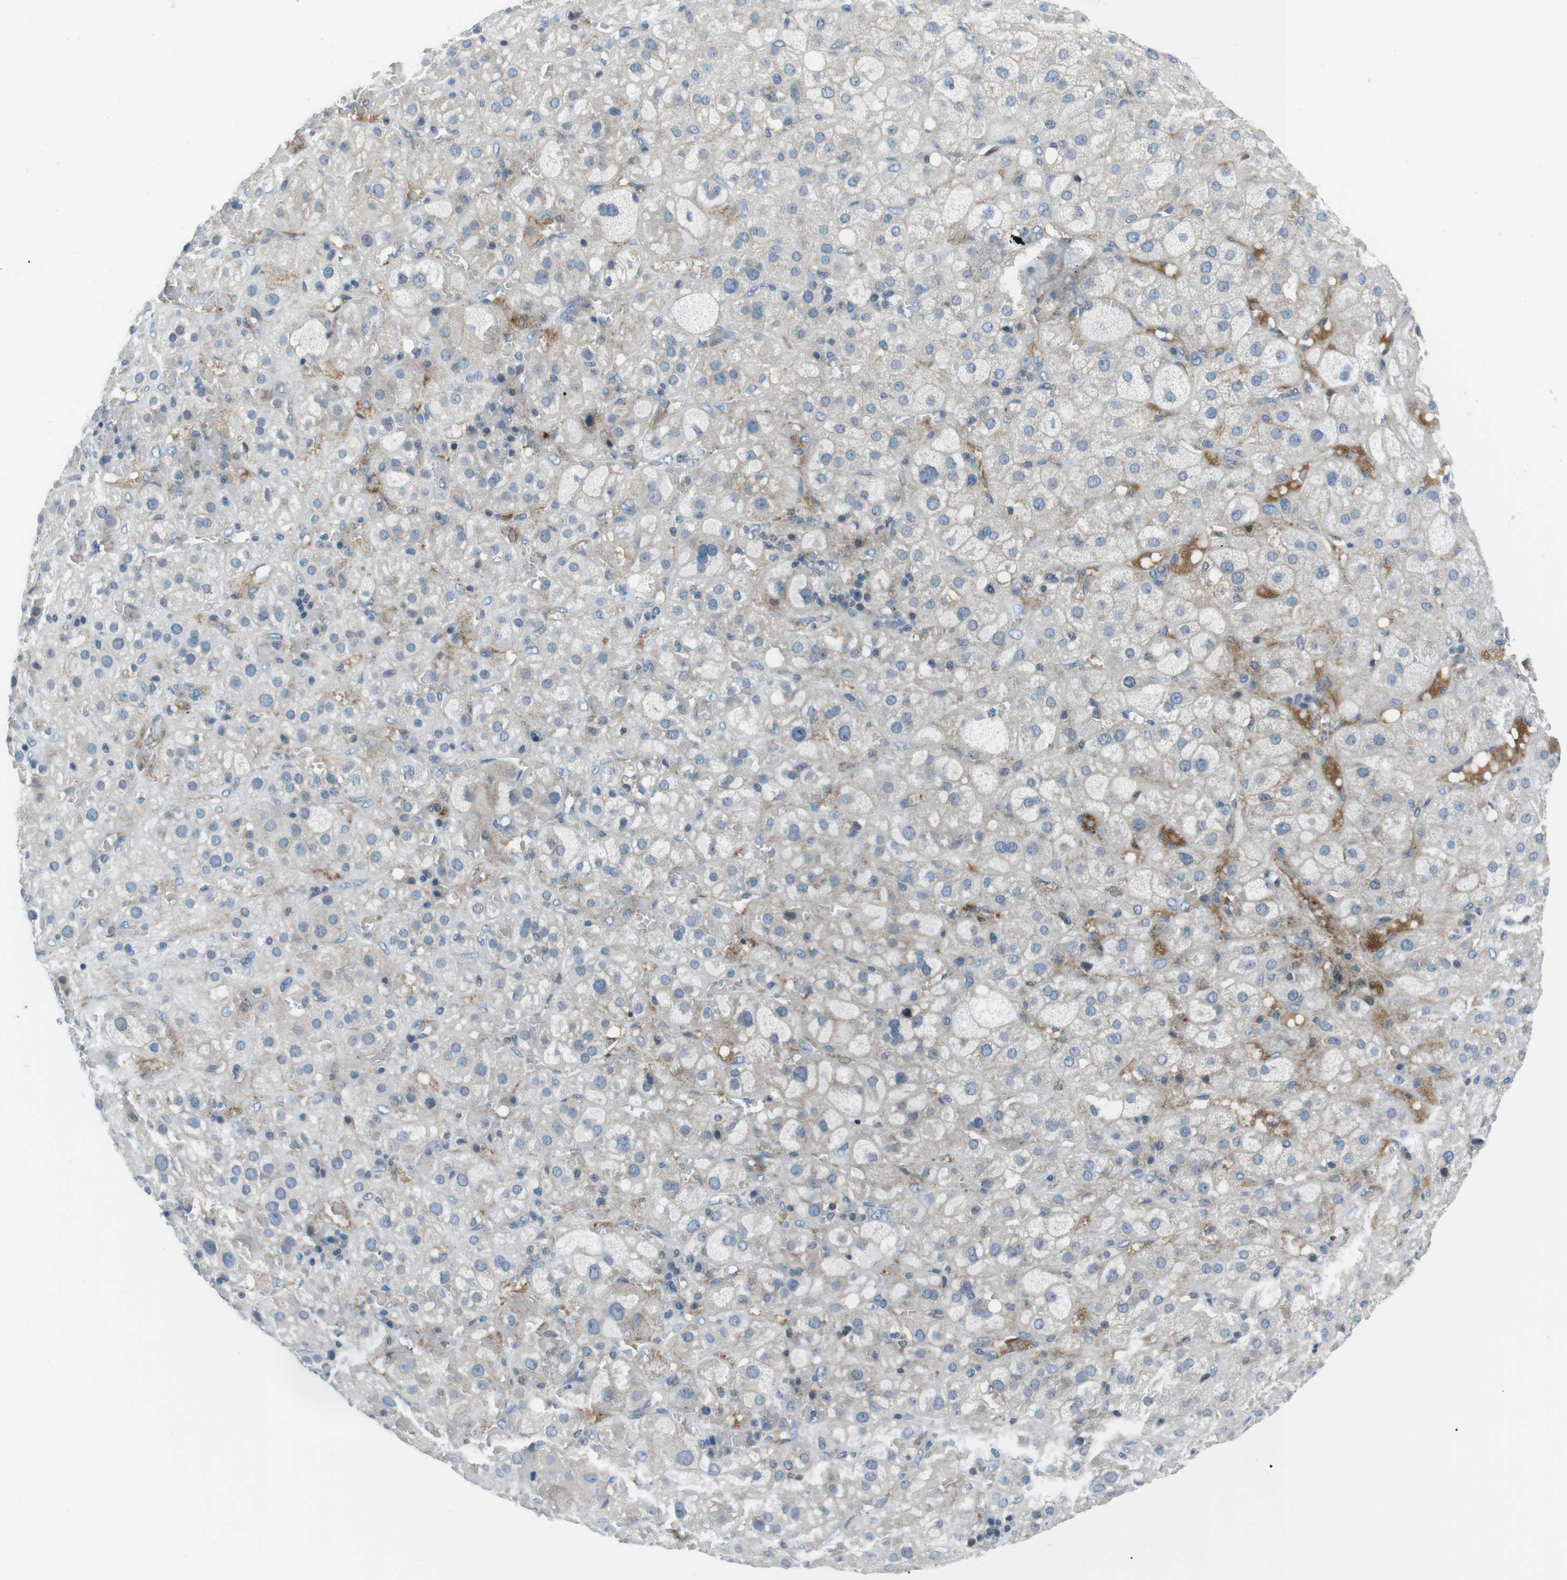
{"staining": {"intensity": "negative", "quantity": "none", "location": "none"}, "tissue": "adrenal gland", "cell_type": "Glandular cells", "image_type": "normal", "snomed": [{"axis": "morphology", "description": "Normal tissue, NOS"}, {"axis": "topography", "description": "Adrenal gland"}], "caption": "Adrenal gland stained for a protein using immunohistochemistry demonstrates no expression glandular cells.", "gene": "ARVCF", "patient": {"sex": "female", "age": 47}}